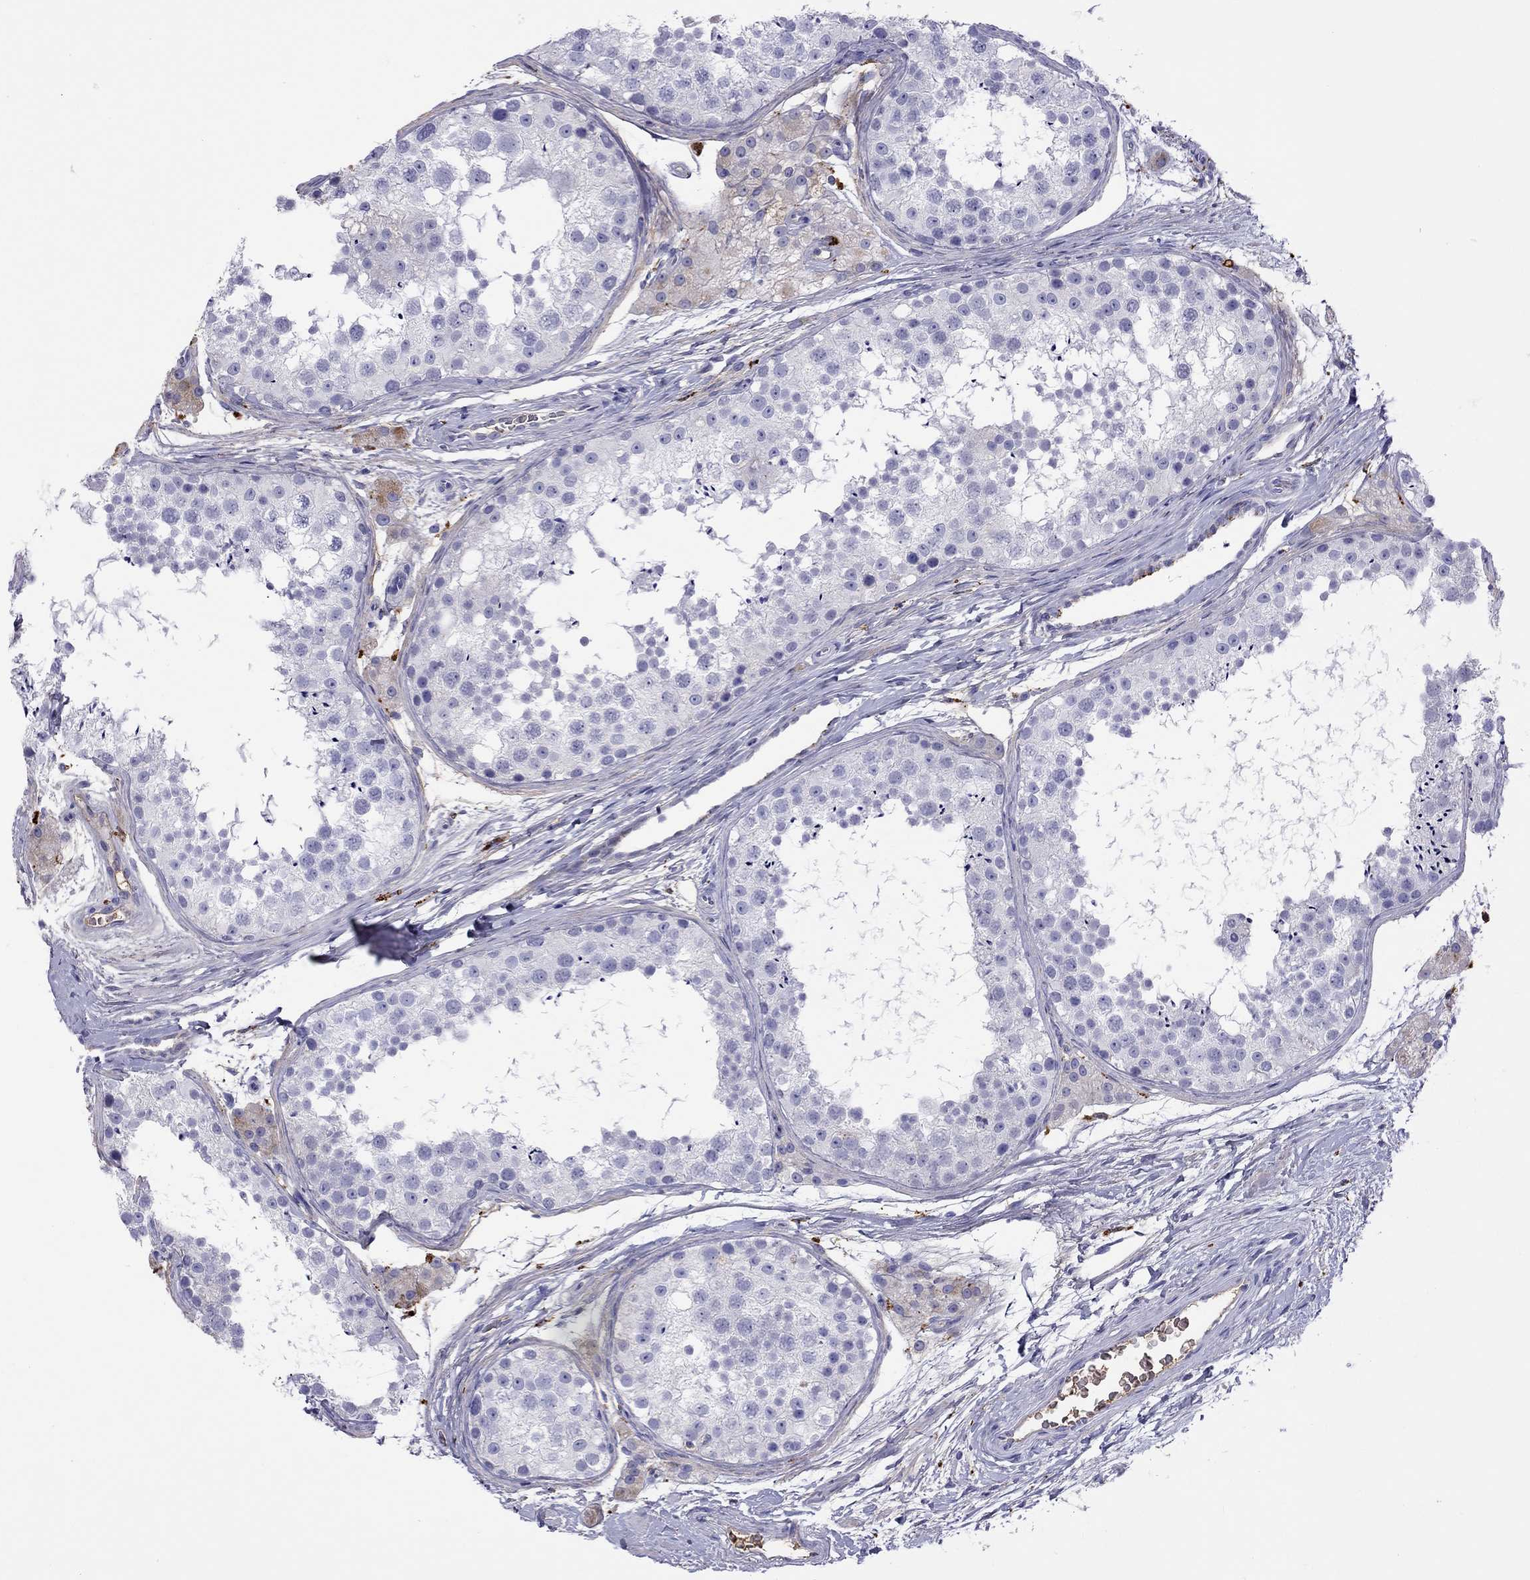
{"staining": {"intensity": "moderate", "quantity": "<25%", "location": "nuclear"}, "tissue": "testis", "cell_type": "Cells in seminiferous ducts", "image_type": "normal", "snomed": [{"axis": "morphology", "description": "Normal tissue, NOS"}, {"axis": "topography", "description": "Testis"}], "caption": "IHC photomicrograph of benign testis: testis stained using immunohistochemistry (IHC) reveals low levels of moderate protein expression localized specifically in the nuclear of cells in seminiferous ducts, appearing as a nuclear brown color.", "gene": "SERPINA3", "patient": {"sex": "male", "age": 41}}